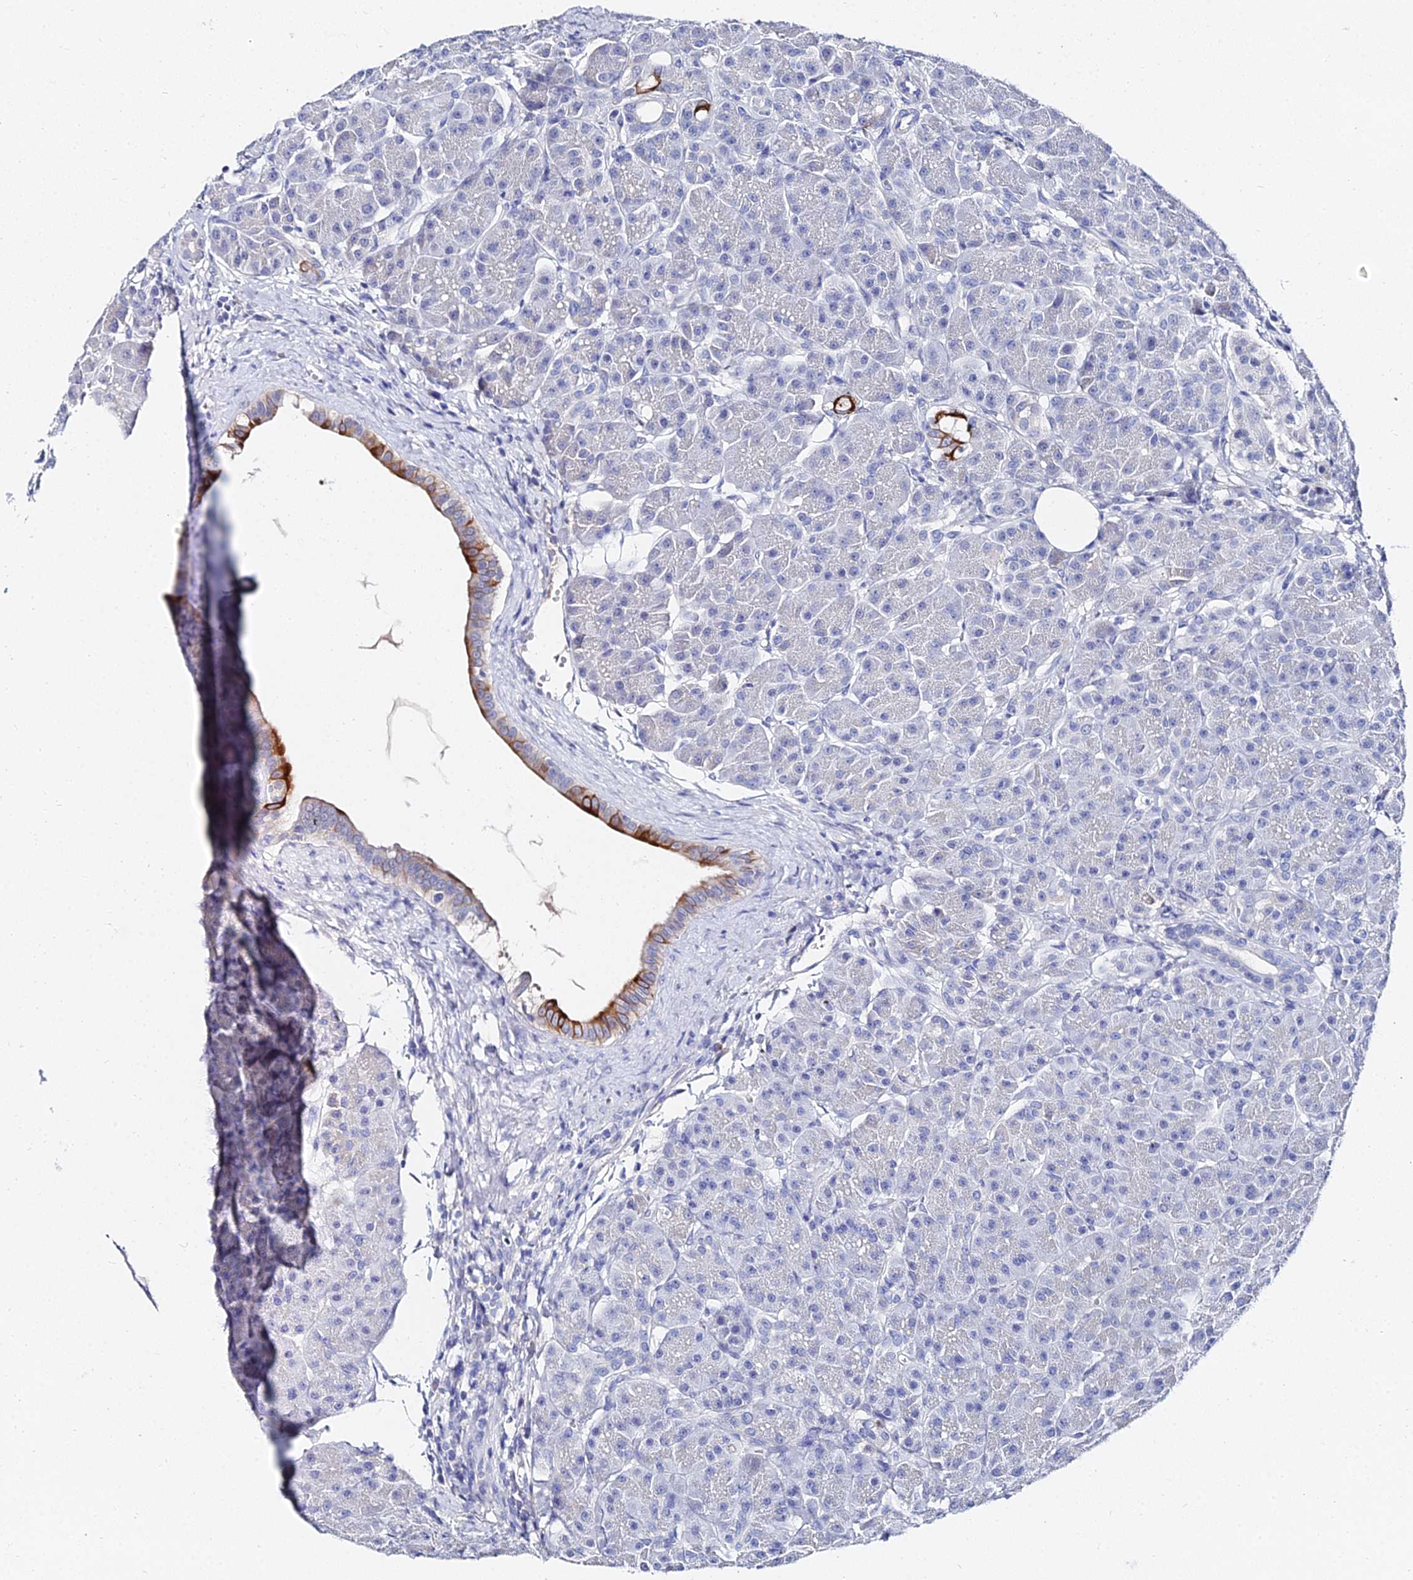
{"staining": {"intensity": "strong", "quantity": "<25%", "location": "cytoplasmic/membranous"}, "tissue": "pancreas", "cell_type": "Exocrine glandular cells", "image_type": "normal", "snomed": [{"axis": "morphology", "description": "Normal tissue, NOS"}, {"axis": "topography", "description": "Pancreas"}], "caption": "Benign pancreas displays strong cytoplasmic/membranous staining in approximately <25% of exocrine glandular cells, visualized by immunohistochemistry. The protein of interest is stained brown, and the nuclei are stained in blue (DAB (3,3'-diaminobenzidine) IHC with brightfield microscopy, high magnification).", "gene": "KRT17", "patient": {"sex": "male", "age": 63}}